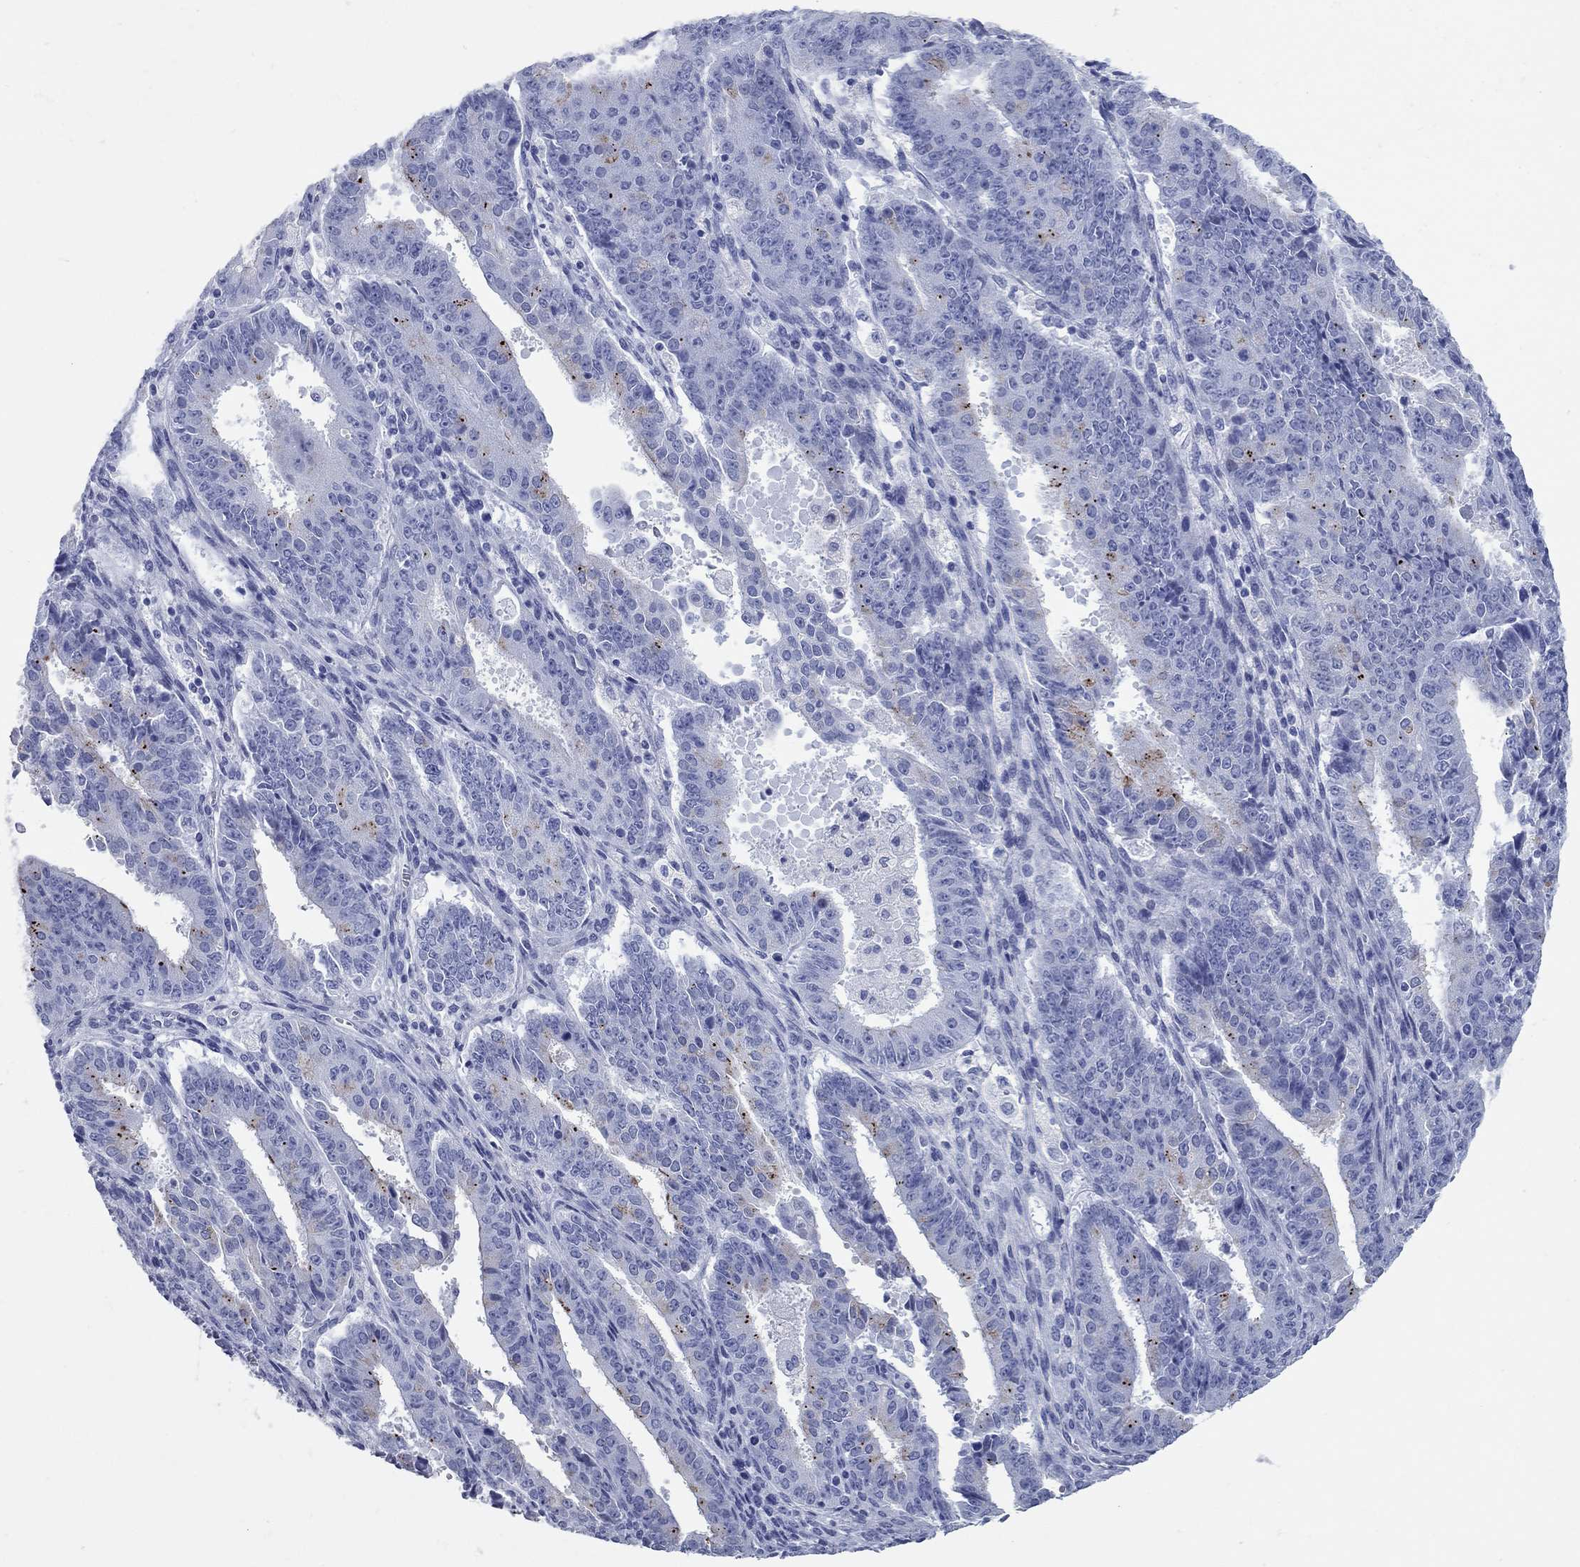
{"staining": {"intensity": "negative", "quantity": "none", "location": "none"}, "tissue": "ovarian cancer", "cell_type": "Tumor cells", "image_type": "cancer", "snomed": [{"axis": "morphology", "description": "Carcinoma, endometroid"}, {"axis": "topography", "description": "Ovary"}], "caption": "Immunohistochemical staining of ovarian cancer (endometroid carcinoma) shows no significant staining in tumor cells. (DAB (3,3'-diaminobenzidine) IHC with hematoxylin counter stain).", "gene": "CCNA1", "patient": {"sex": "female", "age": 42}}